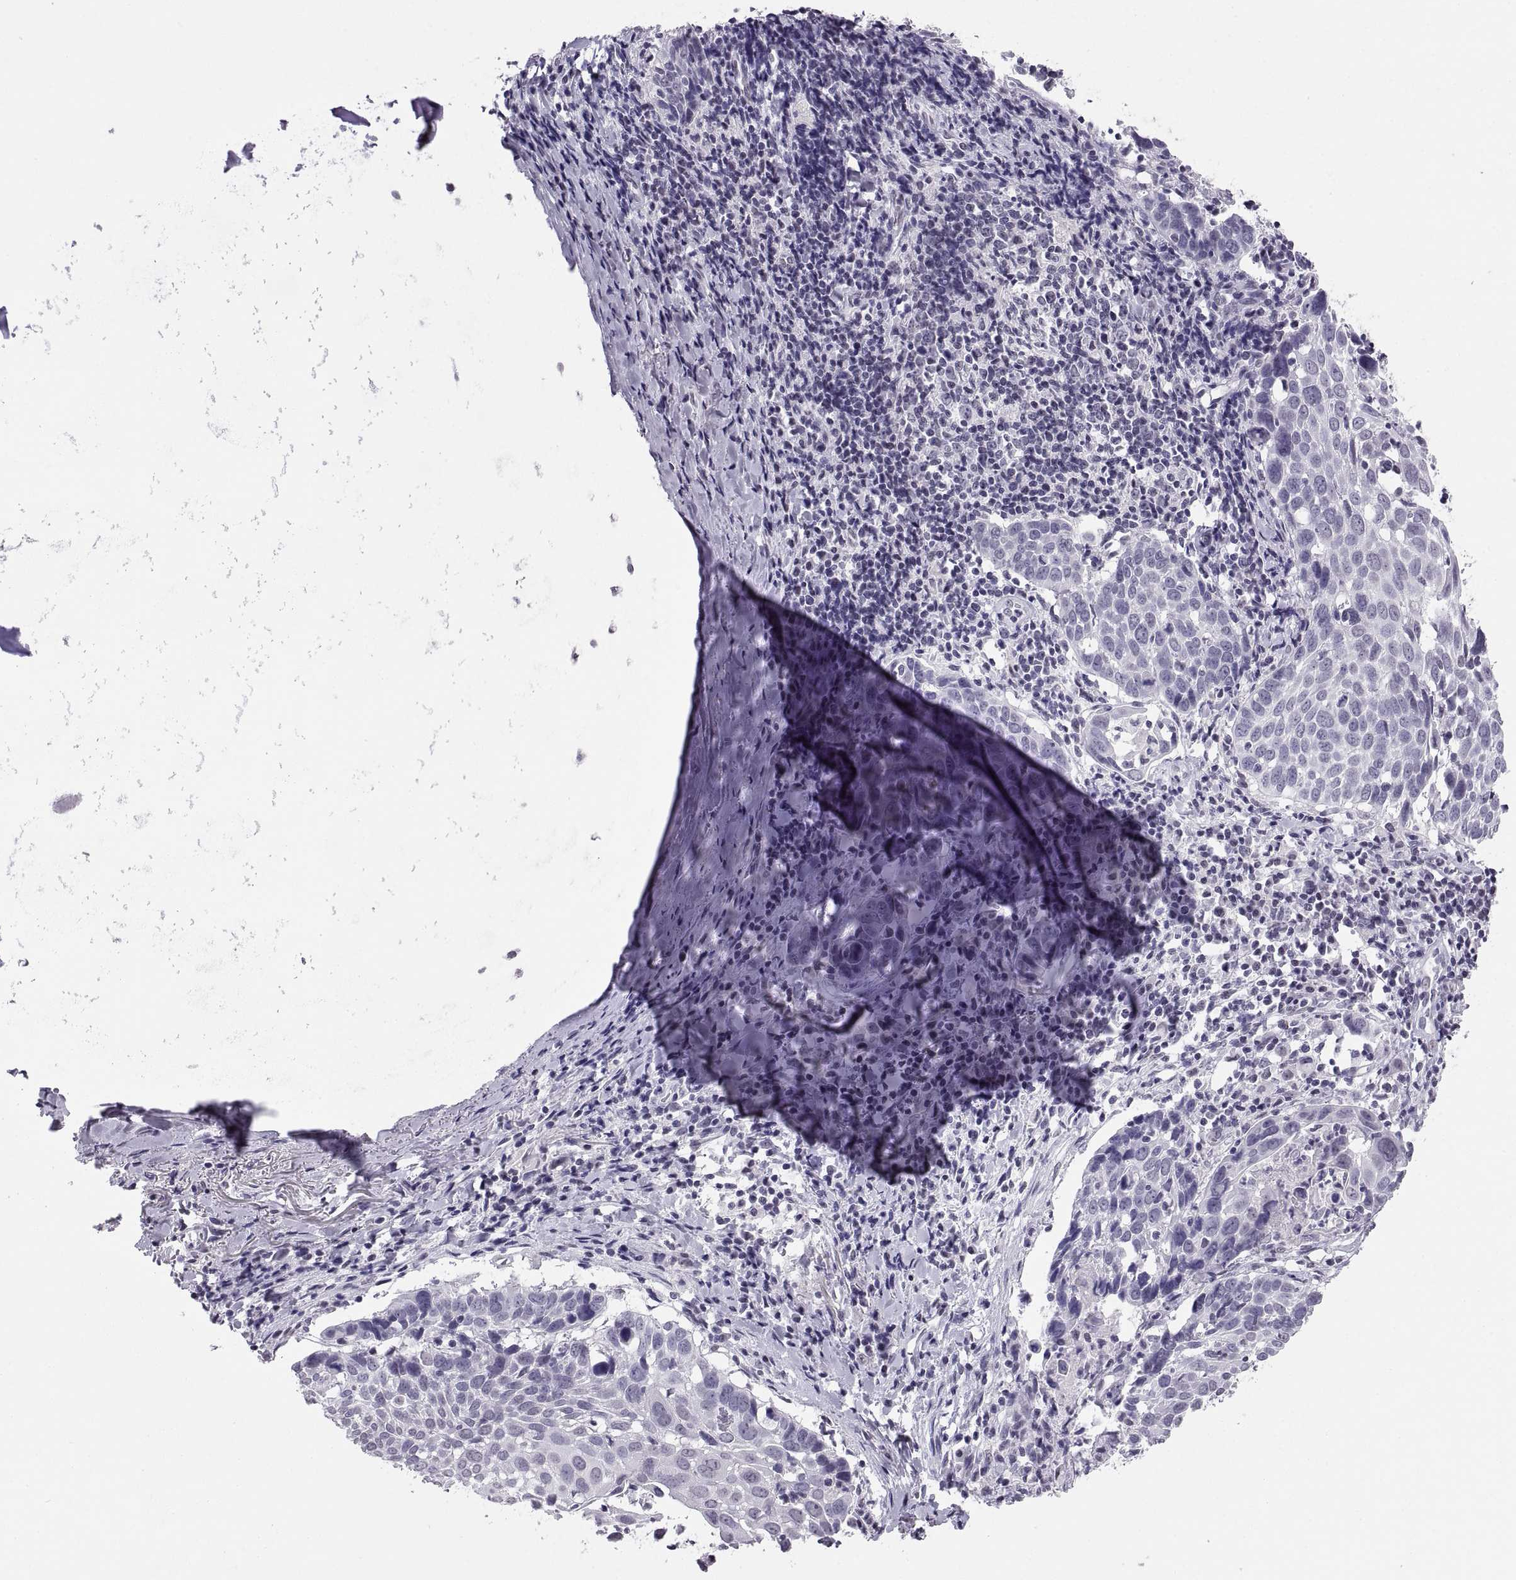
{"staining": {"intensity": "negative", "quantity": "none", "location": "none"}, "tissue": "lung cancer", "cell_type": "Tumor cells", "image_type": "cancer", "snomed": [{"axis": "morphology", "description": "Squamous cell carcinoma, NOS"}, {"axis": "topography", "description": "Lung"}], "caption": "A high-resolution histopathology image shows IHC staining of squamous cell carcinoma (lung), which exhibits no significant expression in tumor cells.", "gene": "CARTPT", "patient": {"sex": "male", "age": 57}}